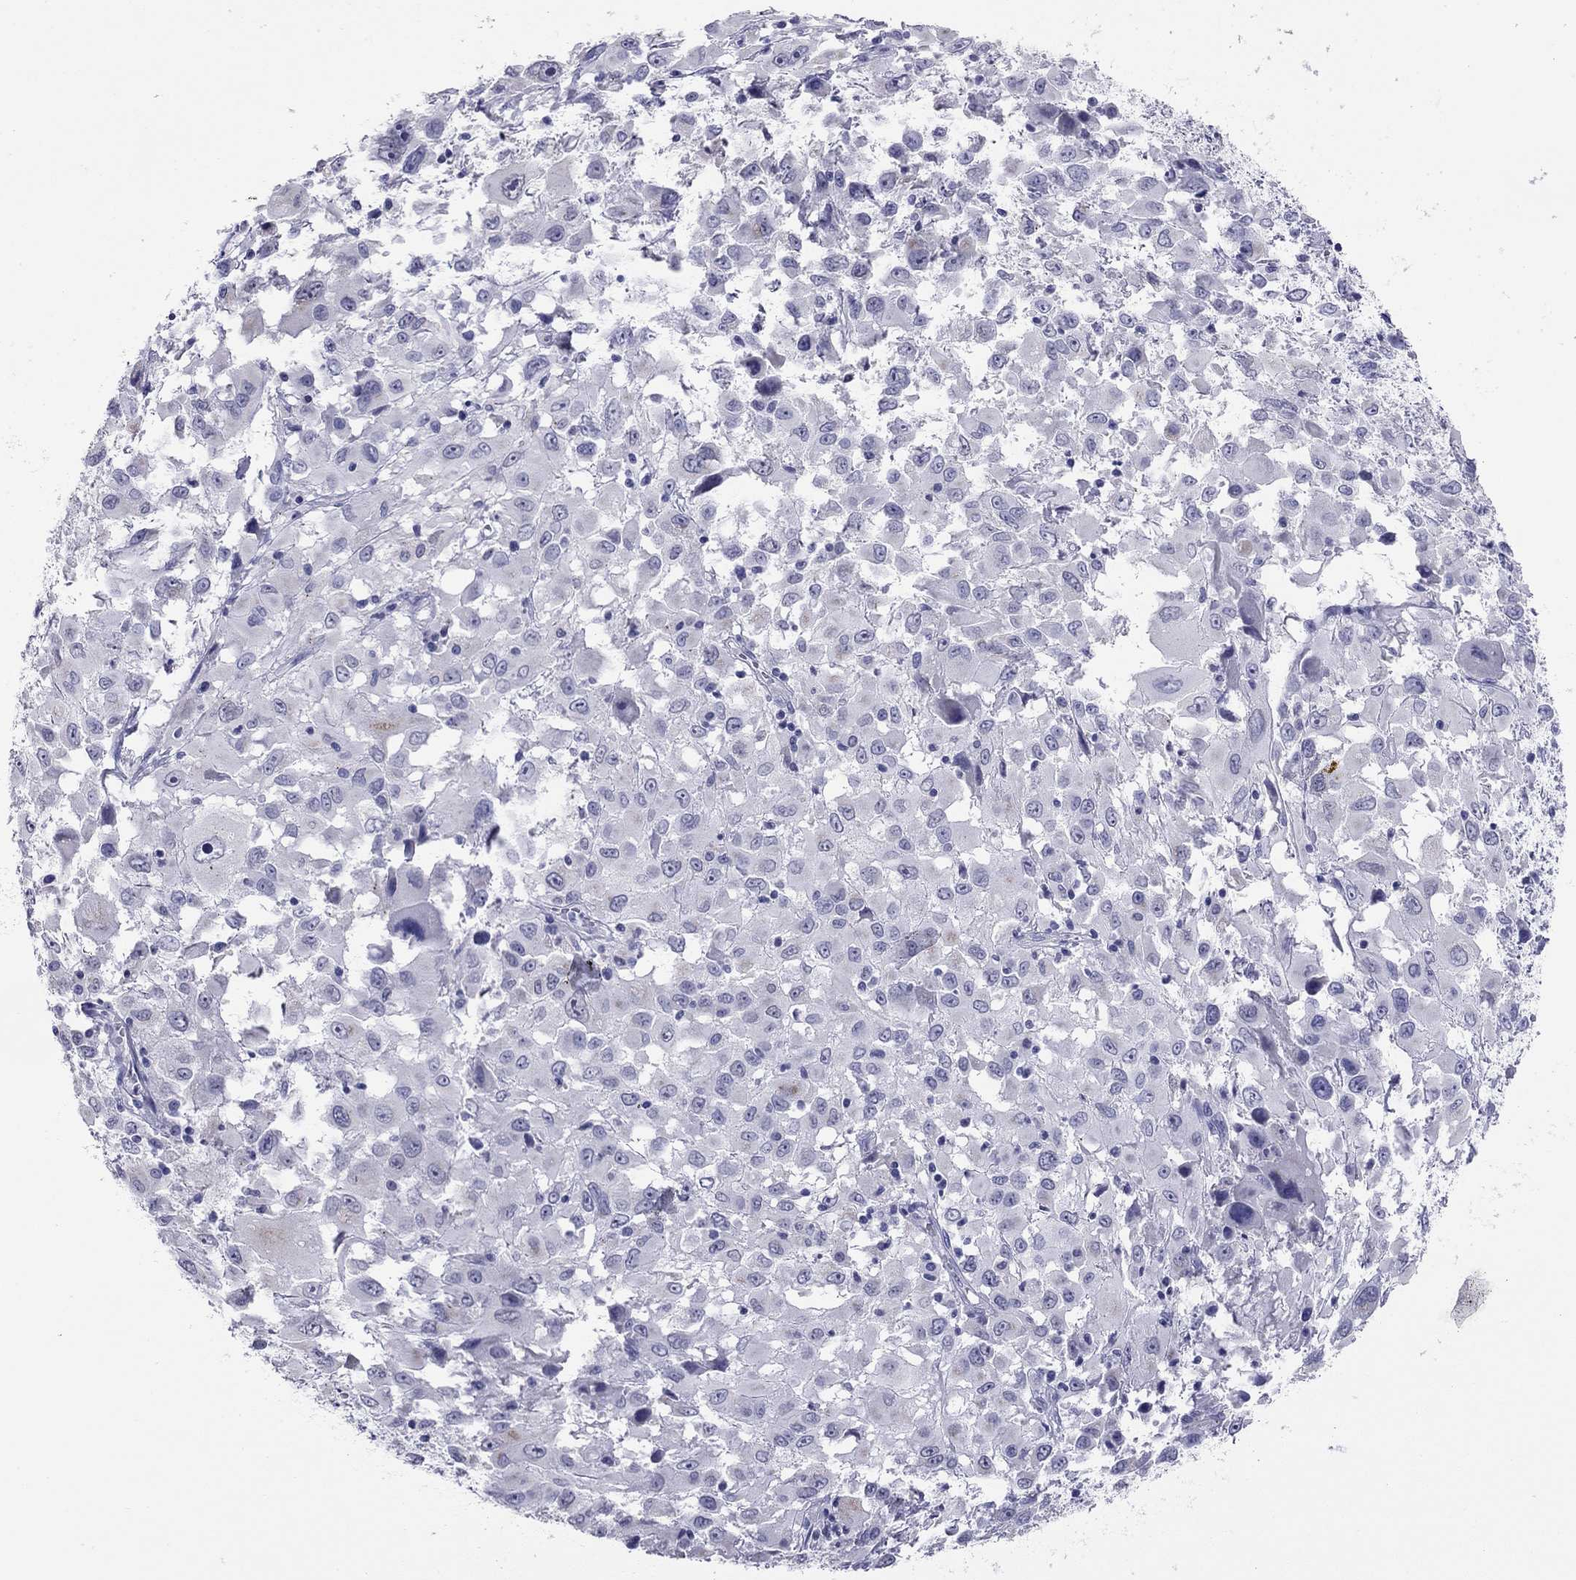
{"staining": {"intensity": "negative", "quantity": "none", "location": "none"}, "tissue": "melanoma", "cell_type": "Tumor cells", "image_type": "cancer", "snomed": [{"axis": "morphology", "description": "Malignant melanoma, Metastatic site"}, {"axis": "topography", "description": "Soft tissue"}], "caption": "This histopathology image is of melanoma stained with IHC to label a protein in brown with the nuclei are counter-stained blue. There is no positivity in tumor cells.", "gene": "ARMC12", "patient": {"sex": "male", "age": 50}}